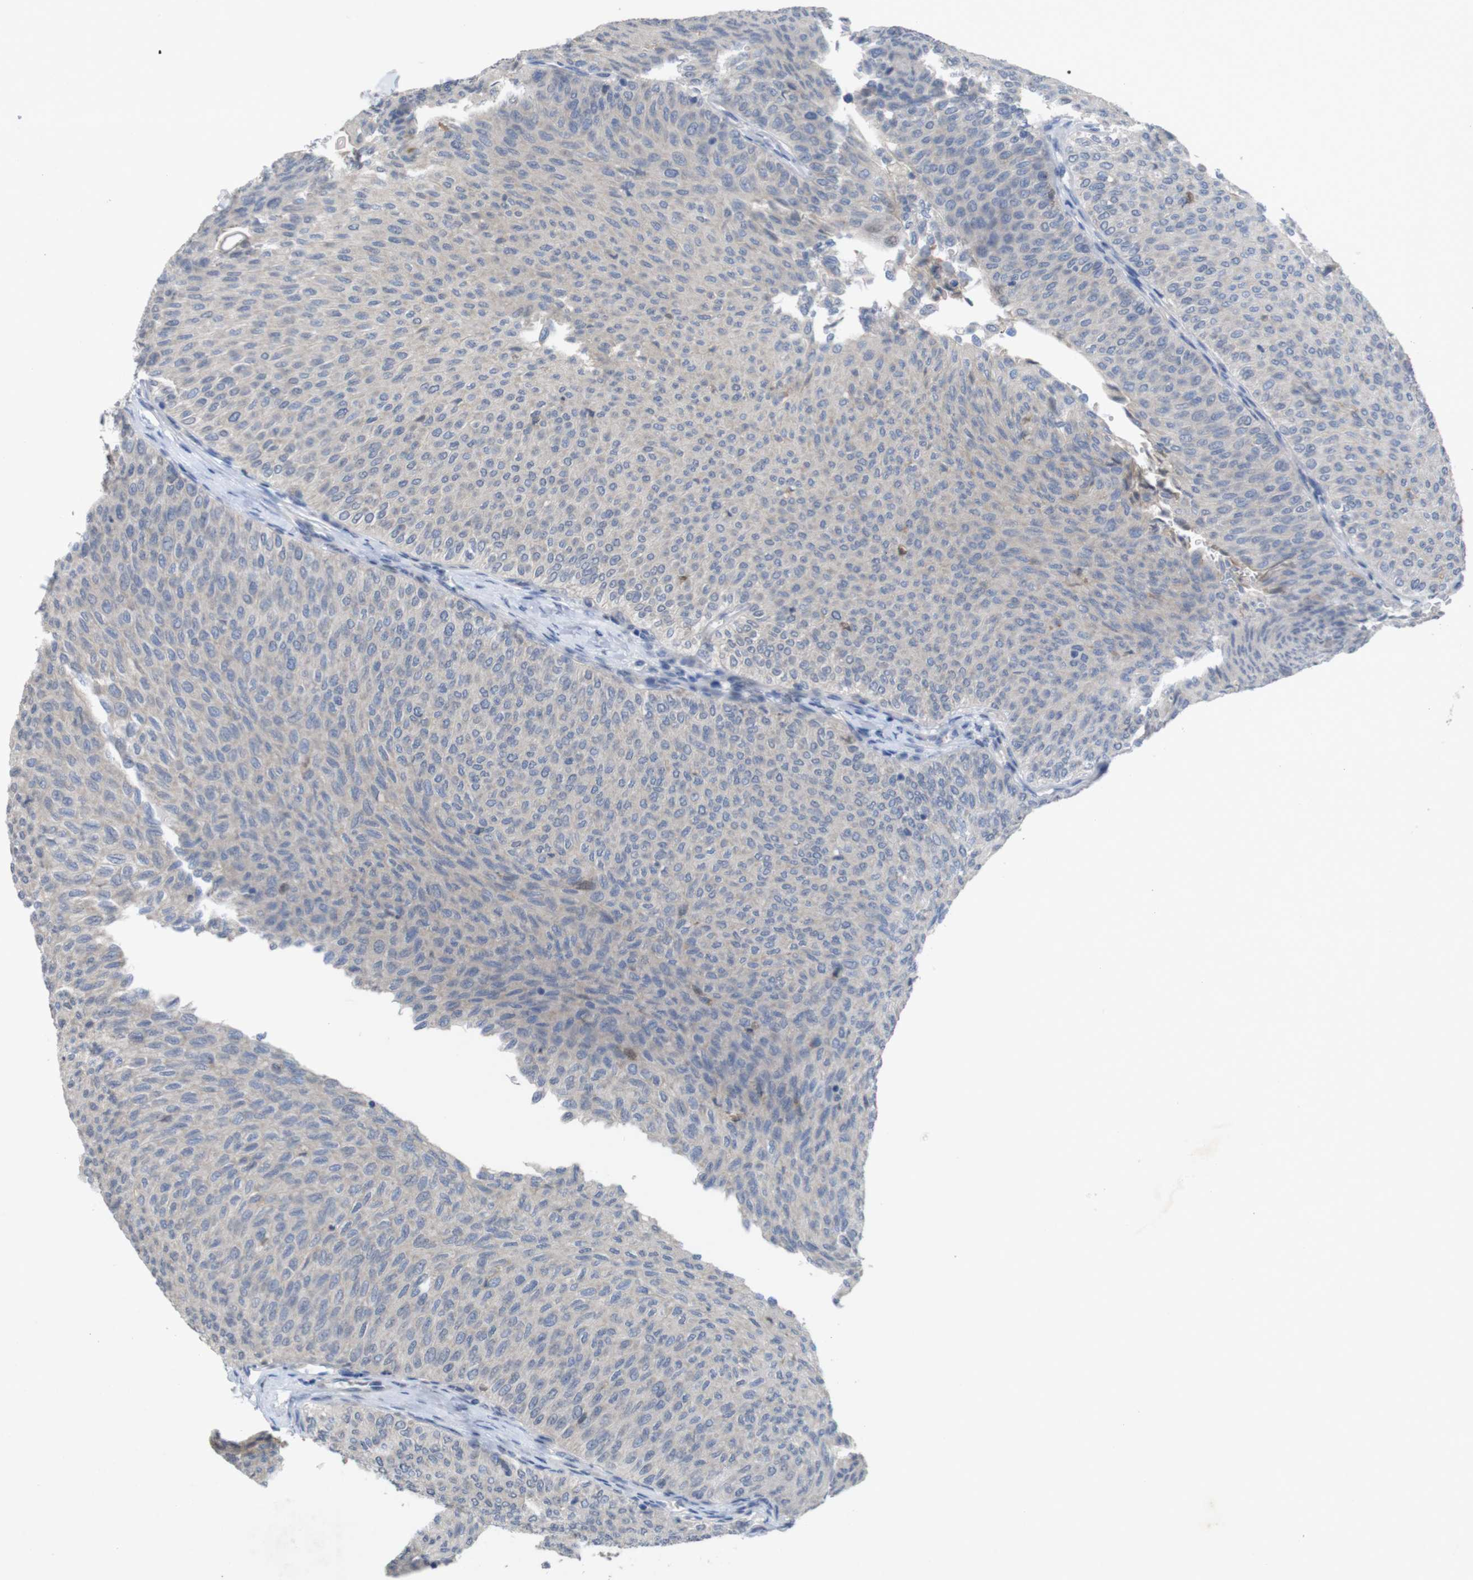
{"staining": {"intensity": "negative", "quantity": "none", "location": "none"}, "tissue": "urothelial cancer", "cell_type": "Tumor cells", "image_type": "cancer", "snomed": [{"axis": "morphology", "description": "Urothelial carcinoma, Low grade"}, {"axis": "topography", "description": "Urinary bladder"}], "caption": "IHC of human low-grade urothelial carcinoma demonstrates no positivity in tumor cells. (Brightfield microscopy of DAB (3,3'-diaminobenzidine) immunohistochemistry (IHC) at high magnification).", "gene": "BCAR3", "patient": {"sex": "male", "age": 78}}